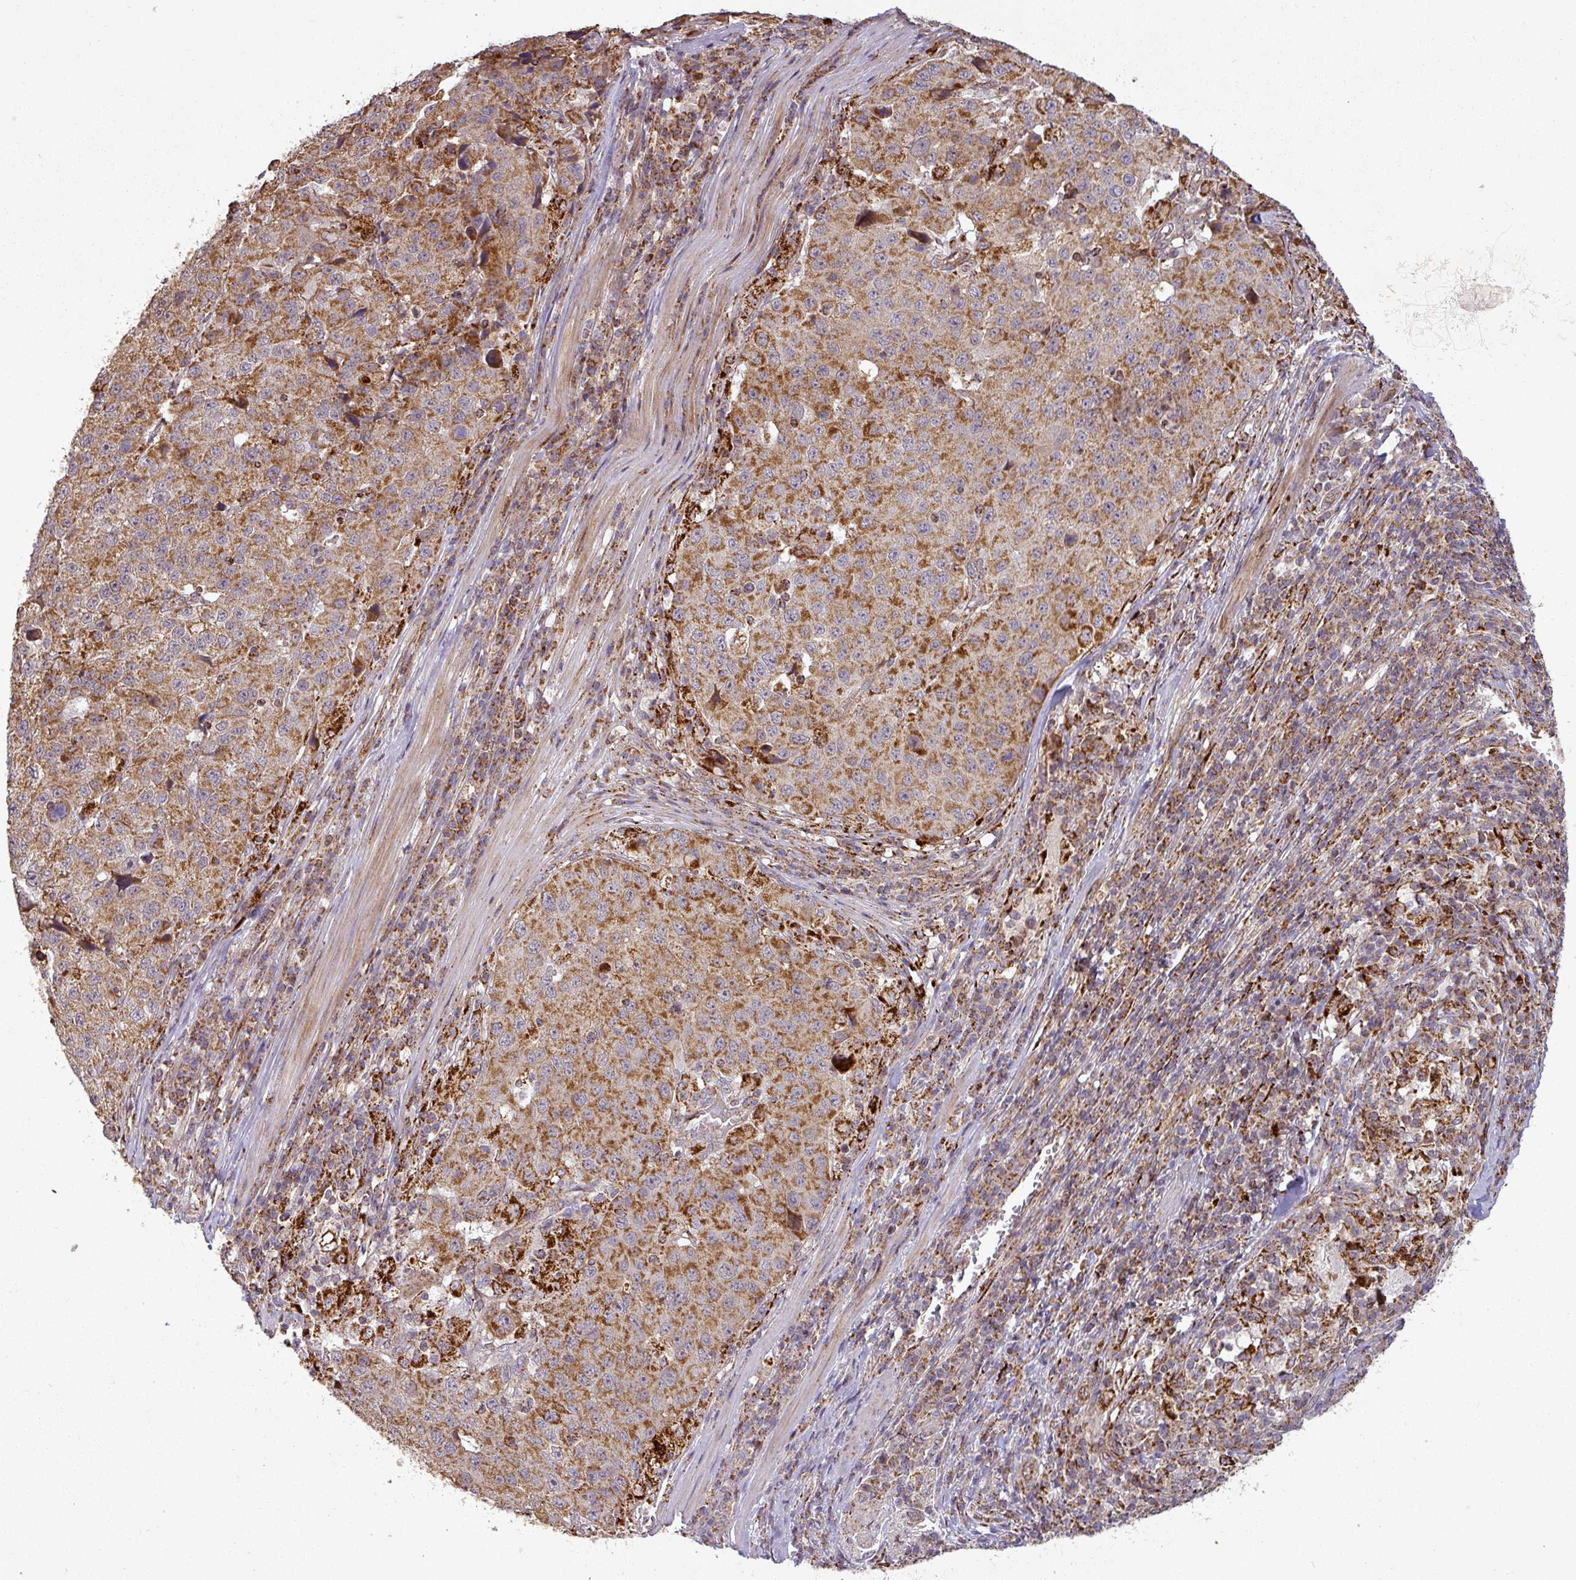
{"staining": {"intensity": "moderate", "quantity": ">75%", "location": "cytoplasmic/membranous"}, "tissue": "stomach cancer", "cell_type": "Tumor cells", "image_type": "cancer", "snomed": [{"axis": "morphology", "description": "Adenocarcinoma, NOS"}, {"axis": "topography", "description": "Stomach"}], "caption": "A brown stain labels moderate cytoplasmic/membranous expression of a protein in stomach cancer (adenocarcinoma) tumor cells. (IHC, brightfield microscopy, high magnification).", "gene": "GPD2", "patient": {"sex": "male", "age": 71}}